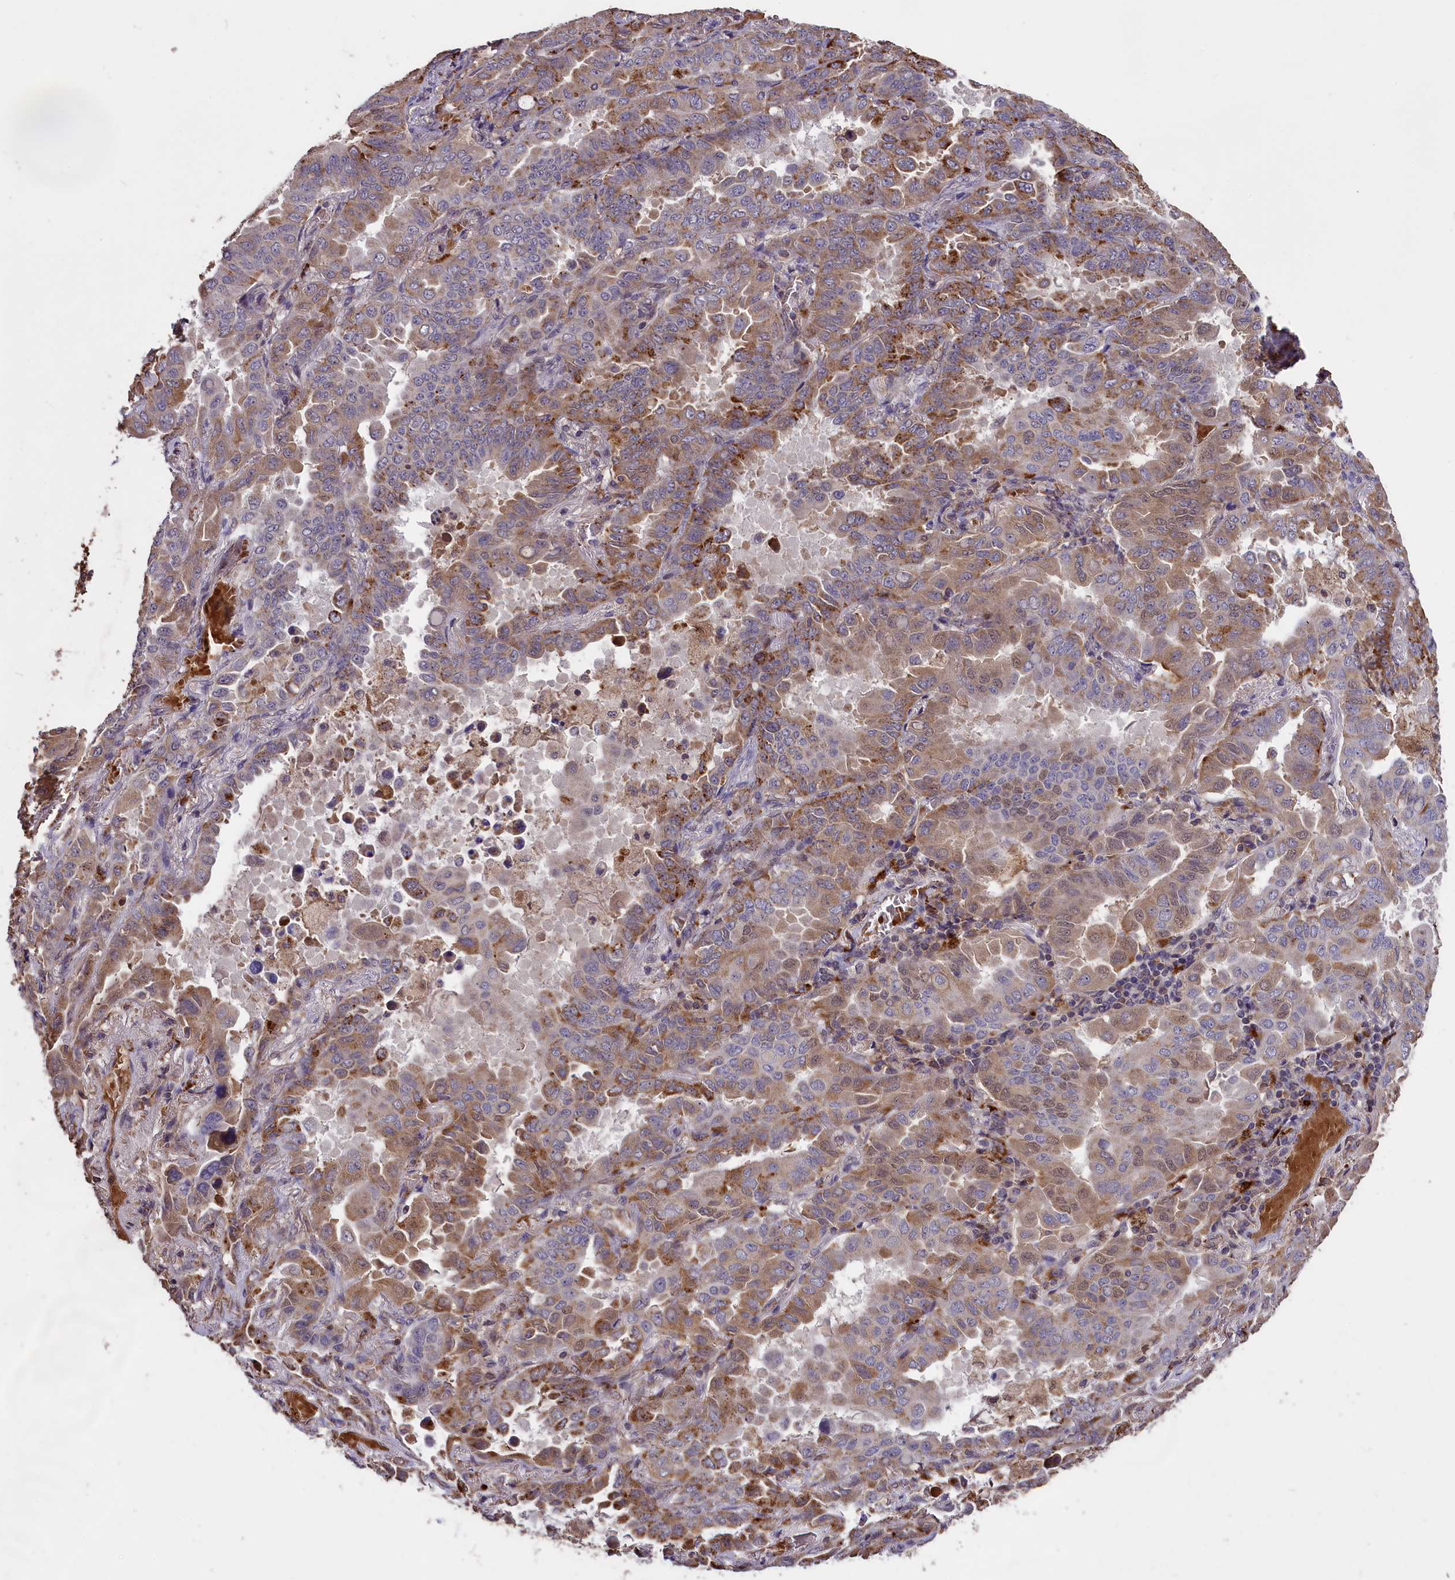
{"staining": {"intensity": "moderate", "quantity": "25%-75%", "location": "cytoplasmic/membranous"}, "tissue": "lung cancer", "cell_type": "Tumor cells", "image_type": "cancer", "snomed": [{"axis": "morphology", "description": "Adenocarcinoma, NOS"}, {"axis": "topography", "description": "Lung"}], "caption": "A high-resolution histopathology image shows immunohistochemistry (IHC) staining of lung cancer, which shows moderate cytoplasmic/membranous staining in about 25%-75% of tumor cells. The staining is performed using DAB brown chromogen to label protein expression. The nuclei are counter-stained blue using hematoxylin.", "gene": "CLRN2", "patient": {"sex": "male", "age": 64}}